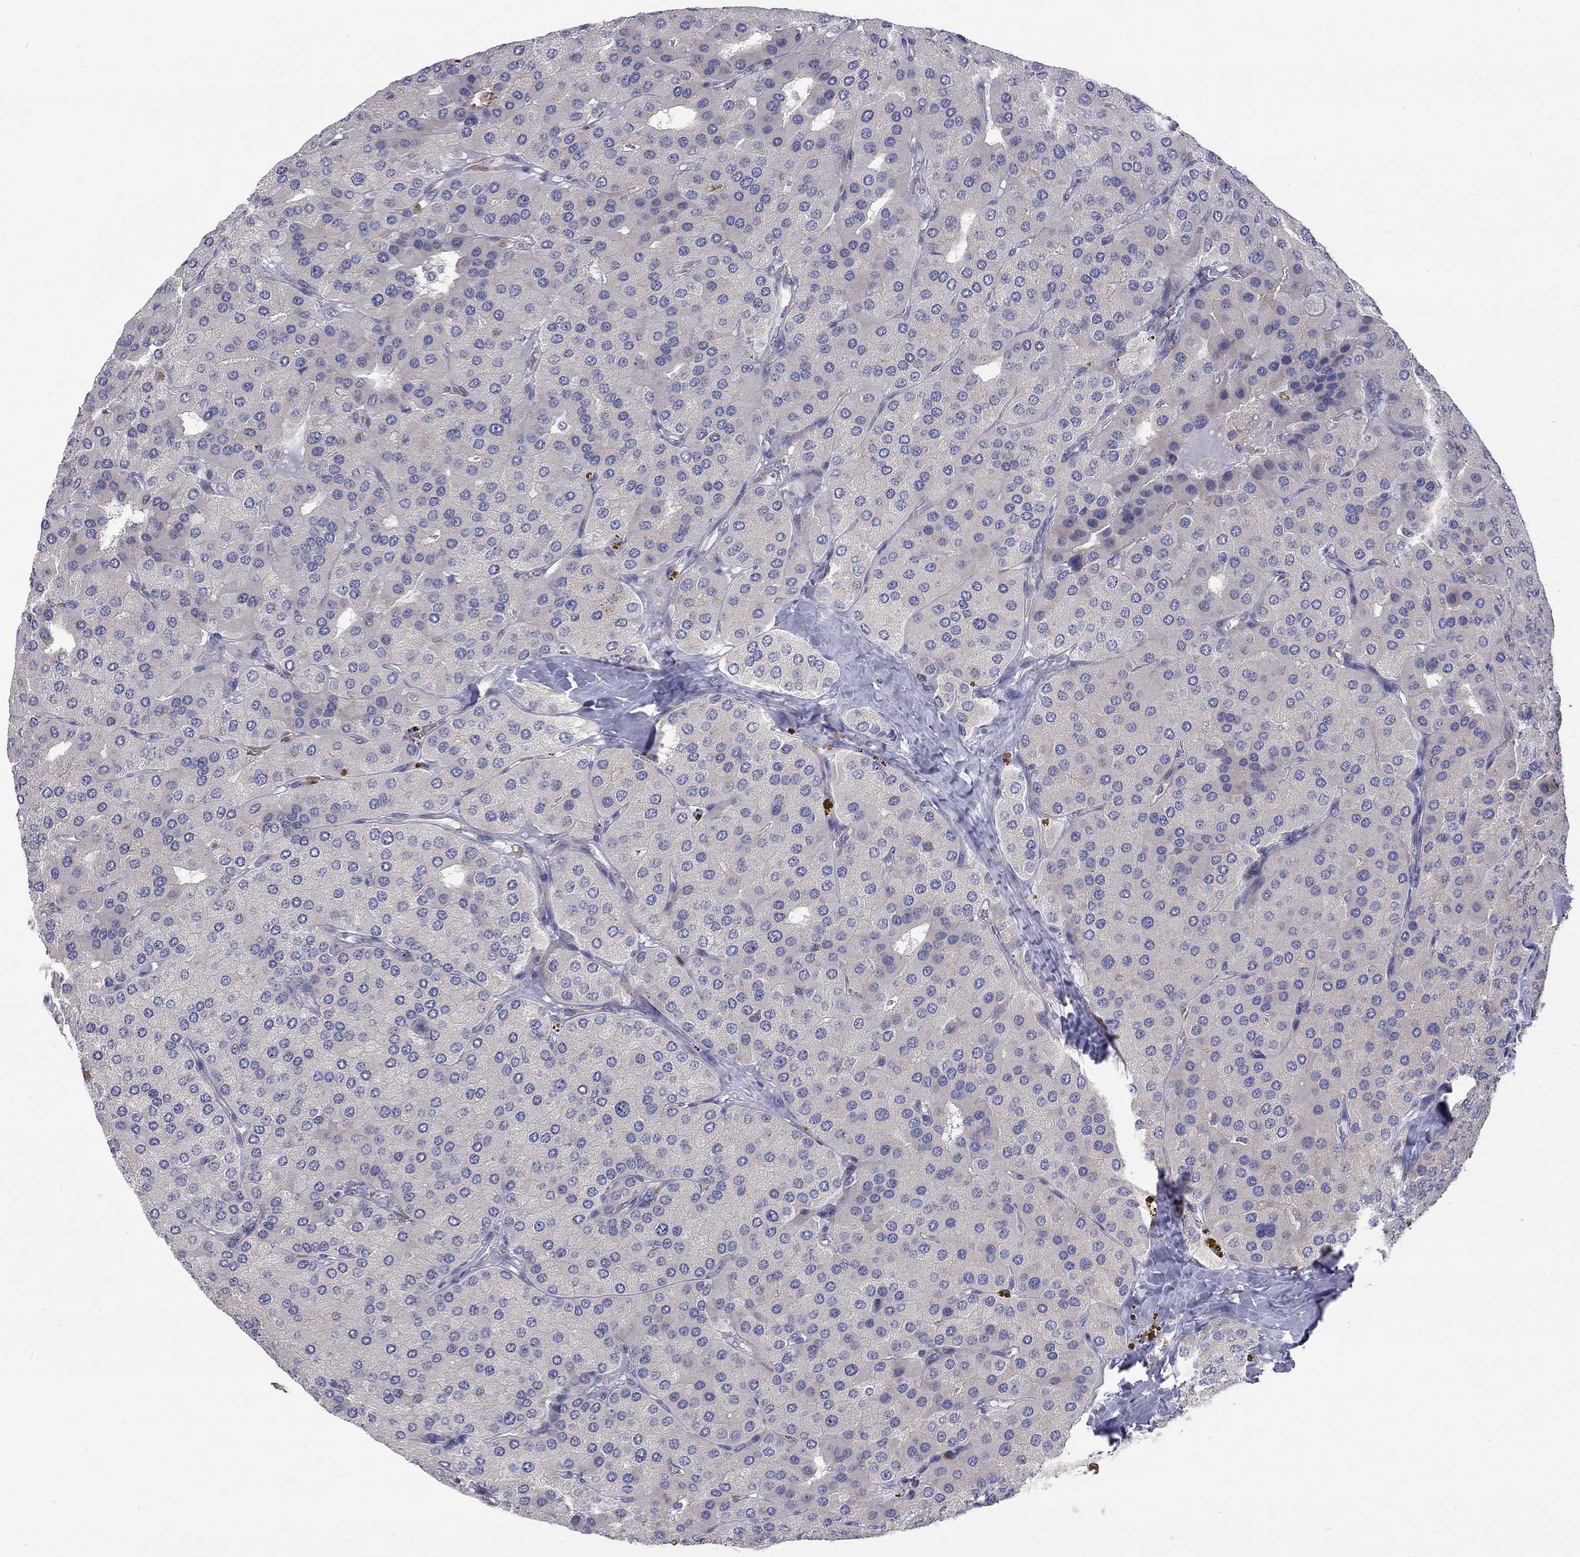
{"staining": {"intensity": "negative", "quantity": "none", "location": "none"}, "tissue": "parathyroid gland", "cell_type": "Glandular cells", "image_type": "normal", "snomed": [{"axis": "morphology", "description": "Normal tissue, NOS"}, {"axis": "morphology", "description": "Adenoma, NOS"}, {"axis": "topography", "description": "Parathyroid gland"}], "caption": "Protein analysis of unremarkable parathyroid gland exhibits no significant staining in glandular cells.", "gene": "CASTOR1", "patient": {"sex": "female", "age": 86}}